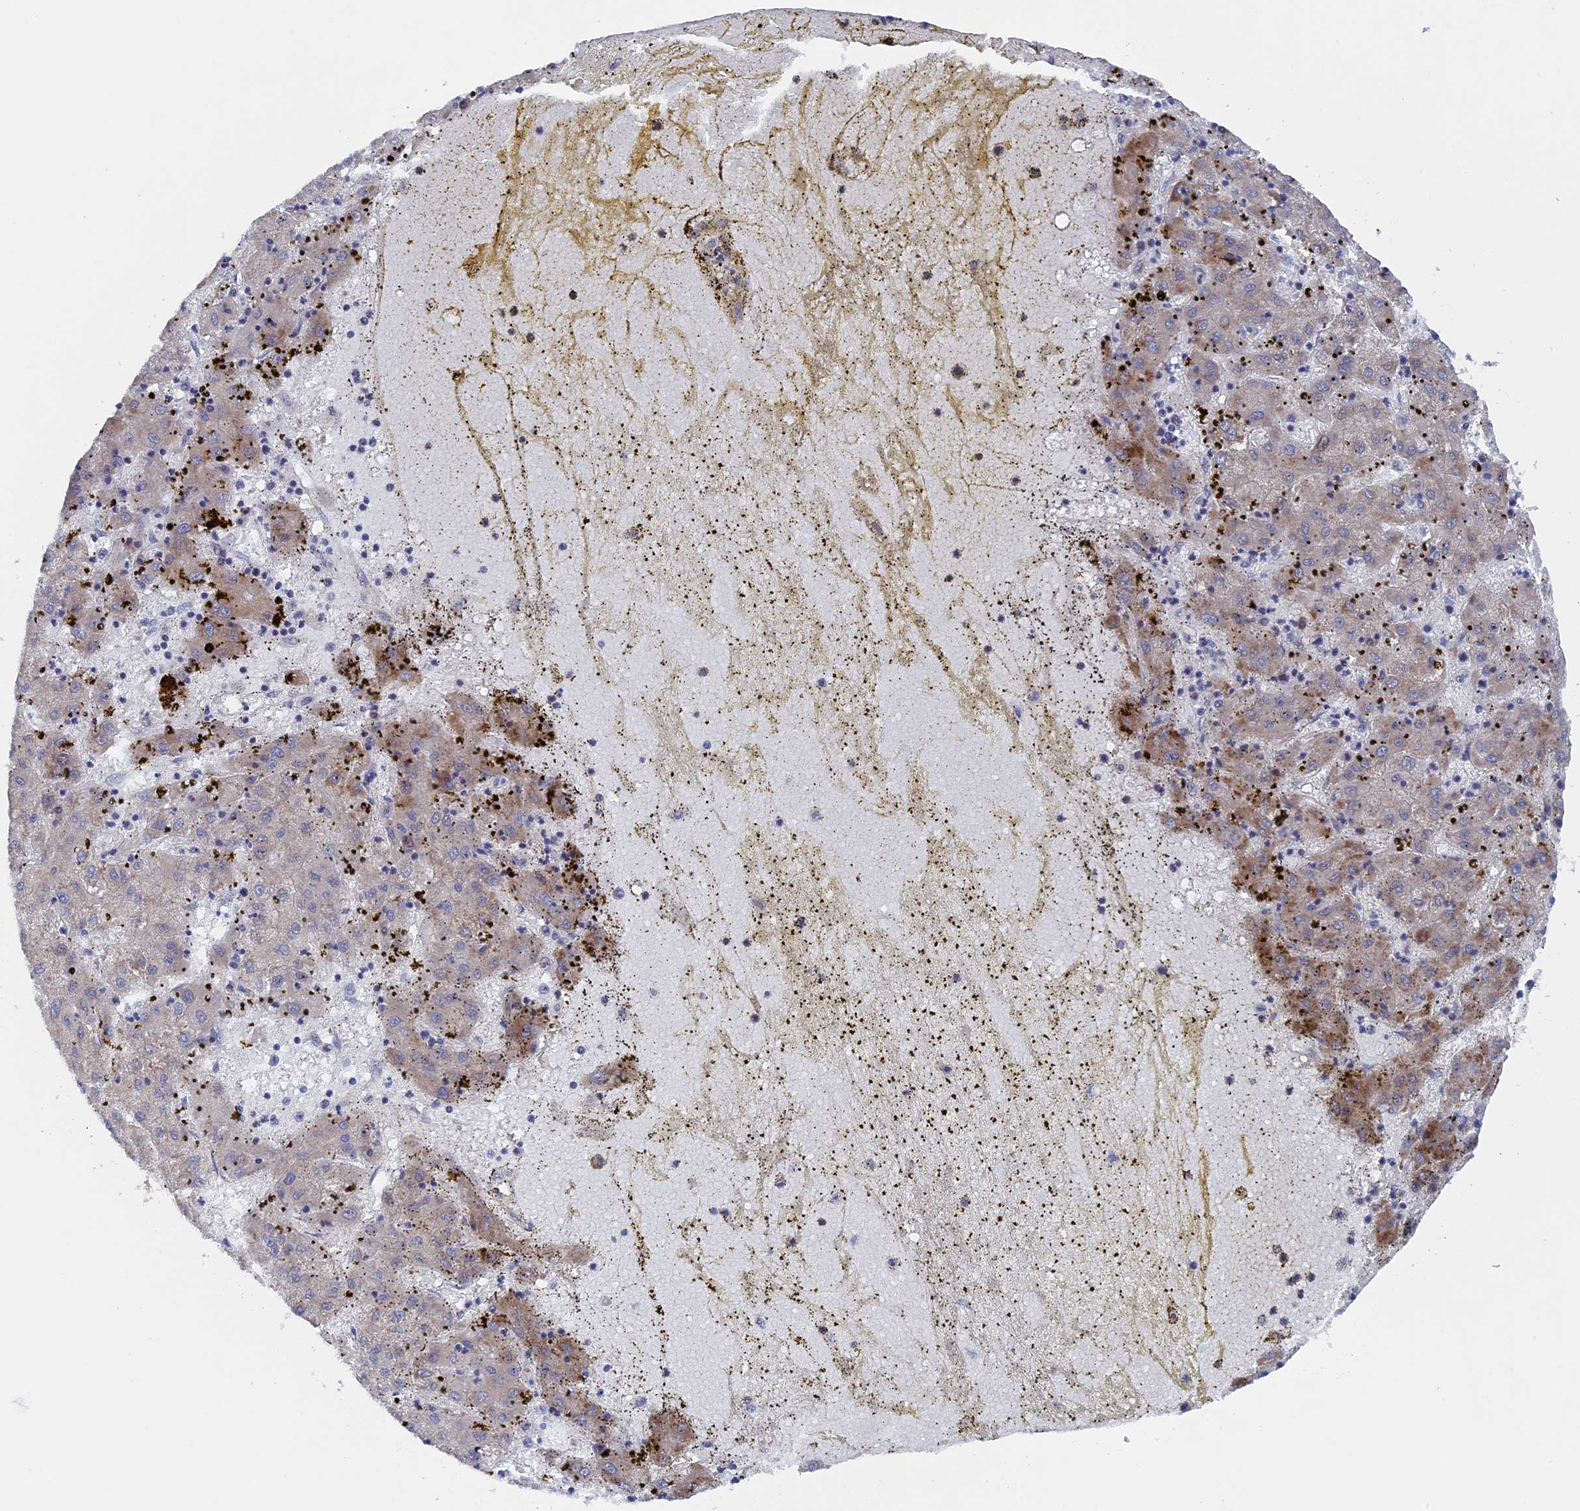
{"staining": {"intensity": "weak", "quantity": "<25%", "location": "cytoplasmic/membranous"}, "tissue": "liver cancer", "cell_type": "Tumor cells", "image_type": "cancer", "snomed": [{"axis": "morphology", "description": "Carcinoma, Hepatocellular, NOS"}, {"axis": "topography", "description": "Liver"}], "caption": "The image shows no significant expression in tumor cells of hepatocellular carcinoma (liver).", "gene": "TMEM161A", "patient": {"sex": "male", "age": 72}}